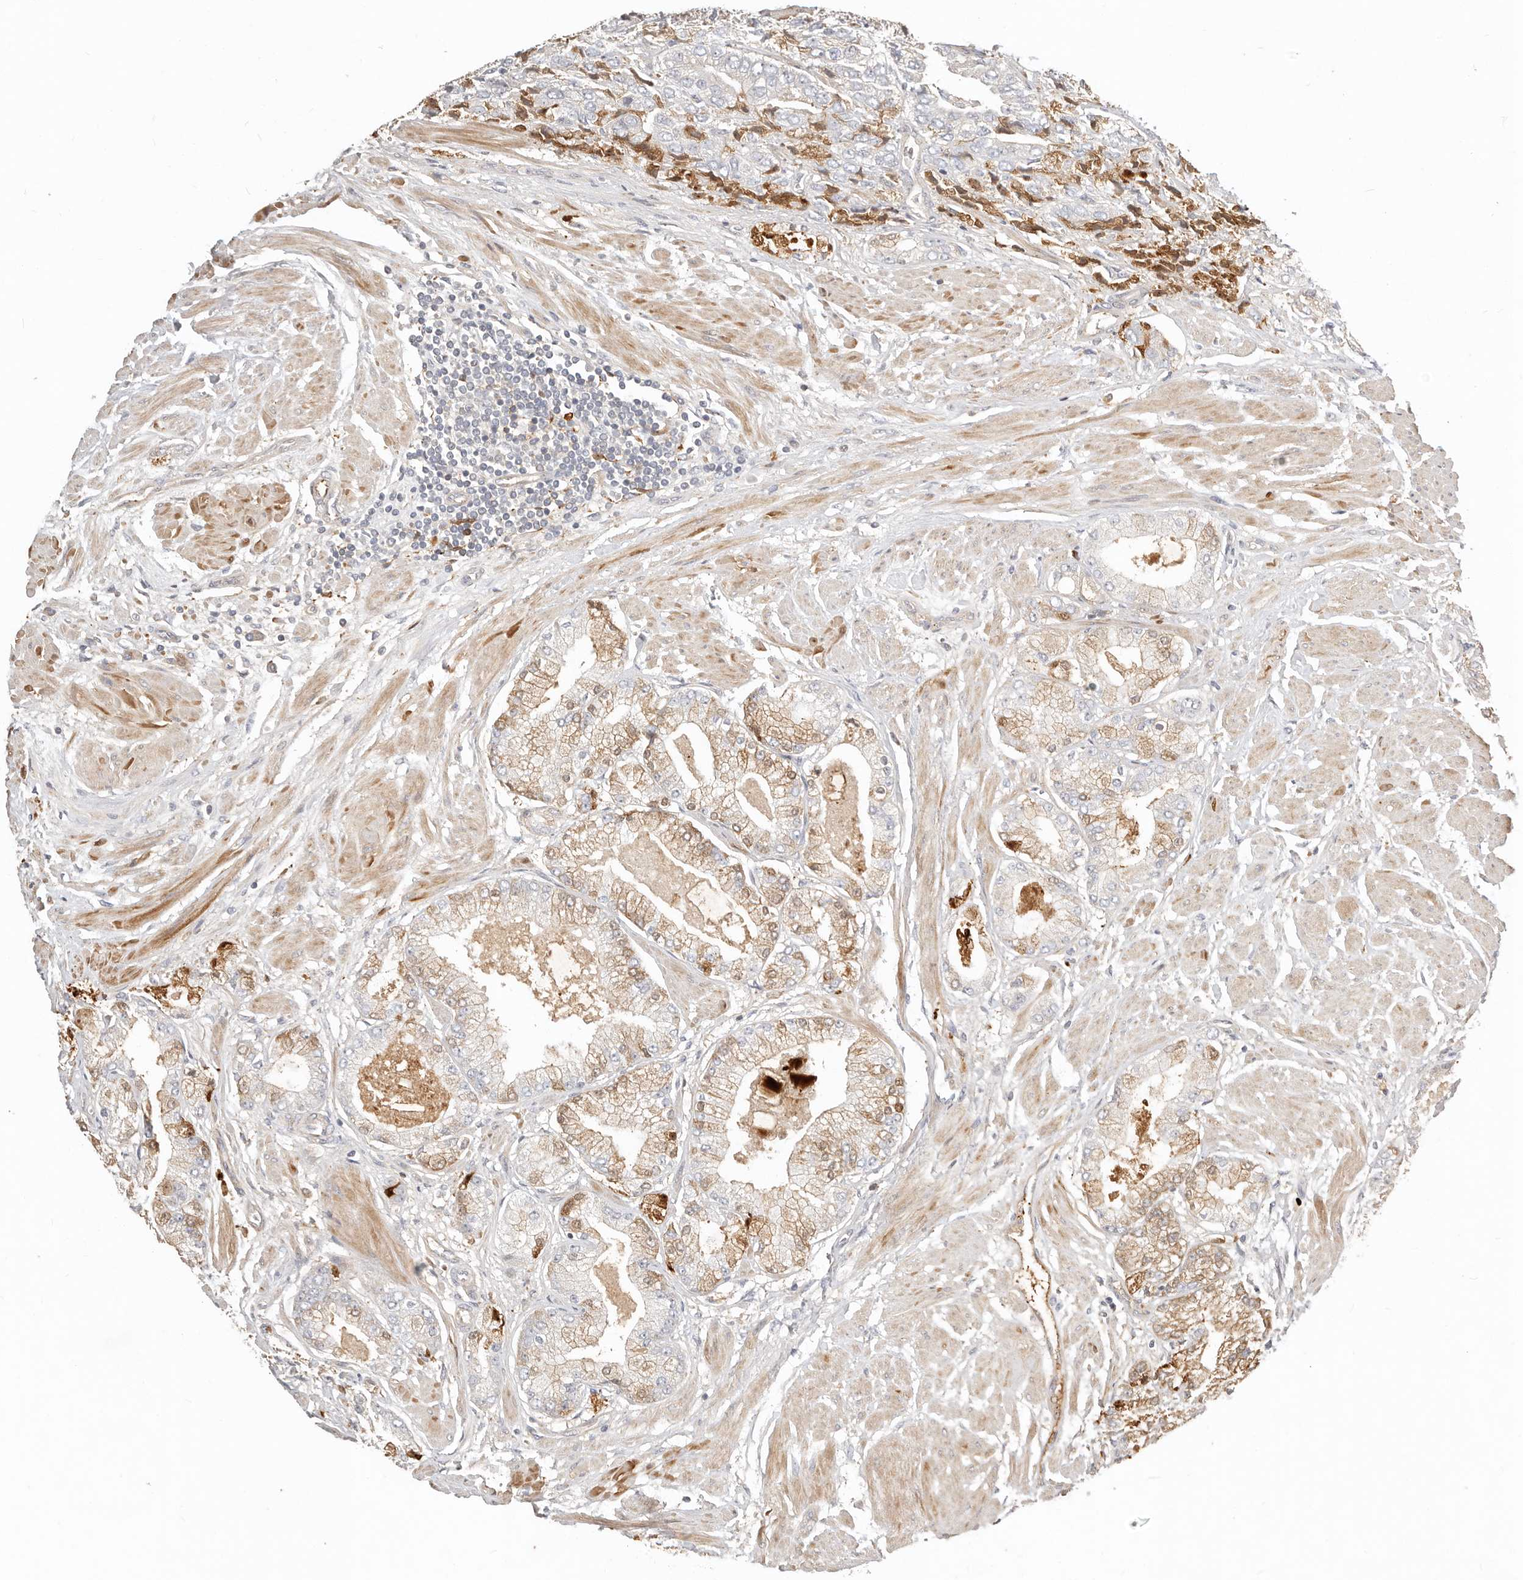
{"staining": {"intensity": "weak", "quantity": "25%-75%", "location": "cytoplasmic/membranous,nuclear"}, "tissue": "prostate cancer", "cell_type": "Tumor cells", "image_type": "cancer", "snomed": [{"axis": "morphology", "description": "Adenocarcinoma, High grade"}, {"axis": "topography", "description": "Prostate"}], "caption": "A micrograph showing weak cytoplasmic/membranous and nuclear expression in about 25%-75% of tumor cells in adenocarcinoma (high-grade) (prostate), as visualized by brown immunohistochemical staining.", "gene": "MTFR2", "patient": {"sex": "male", "age": 50}}